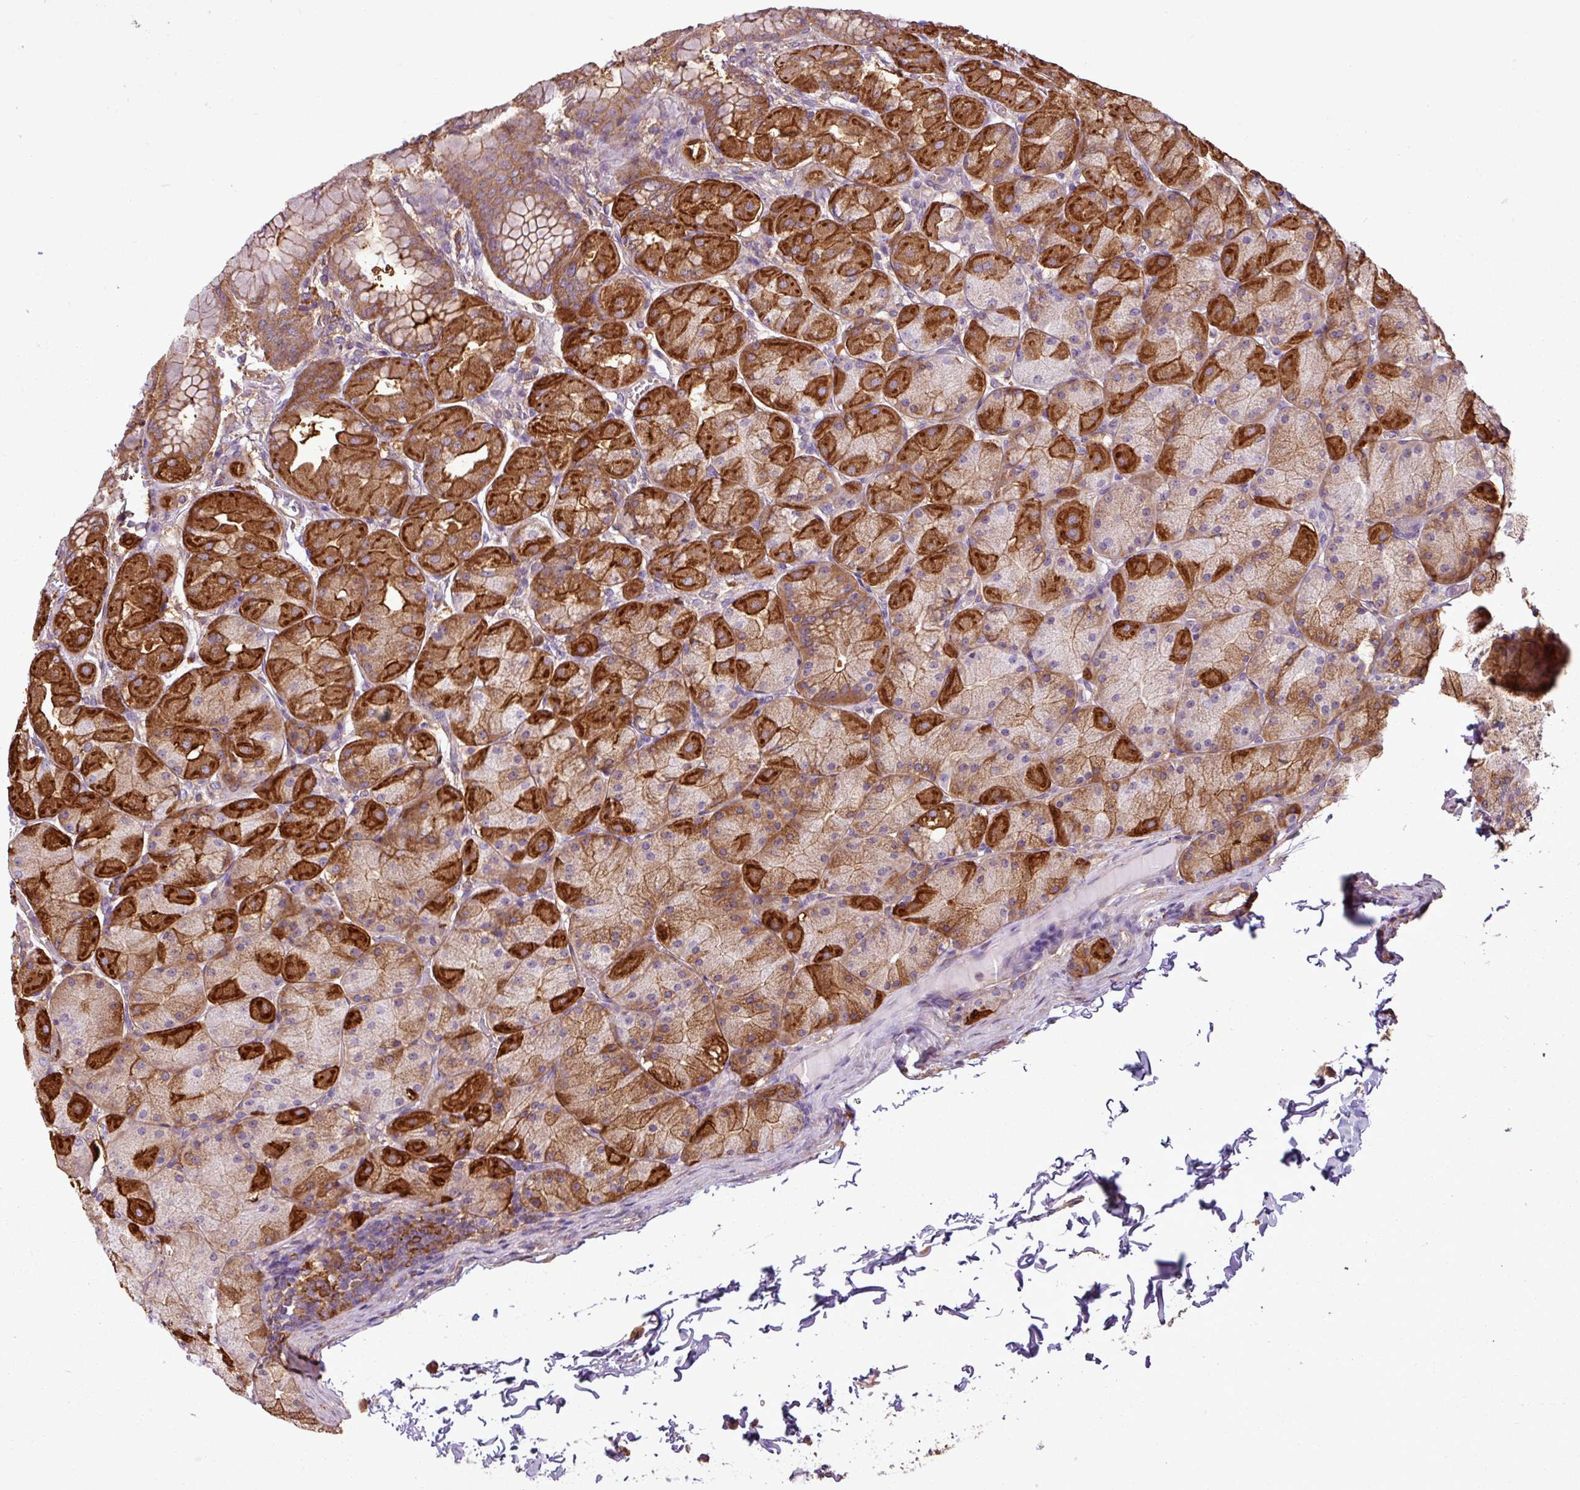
{"staining": {"intensity": "strong", "quantity": "25%-75%", "location": "cytoplasmic/membranous"}, "tissue": "stomach", "cell_type": "Glandular cells", "image_type": "normal", "snomed": [{"axis": "morphology", "description": "Normal tissue, NOS"}, {"axis": "topography", "description": "Stomach, upper"}], "caption": "This photomicrograph exhibits benign stomach stained with immunohistochemistry to label a protein in brown. The cytoplasmic/membranous of glandular cells show strong positivity for the protein. Nuclei are counter-stained blue.", "gene": "PACSIN2", "patient": {"sex": "female", "age": 56}}